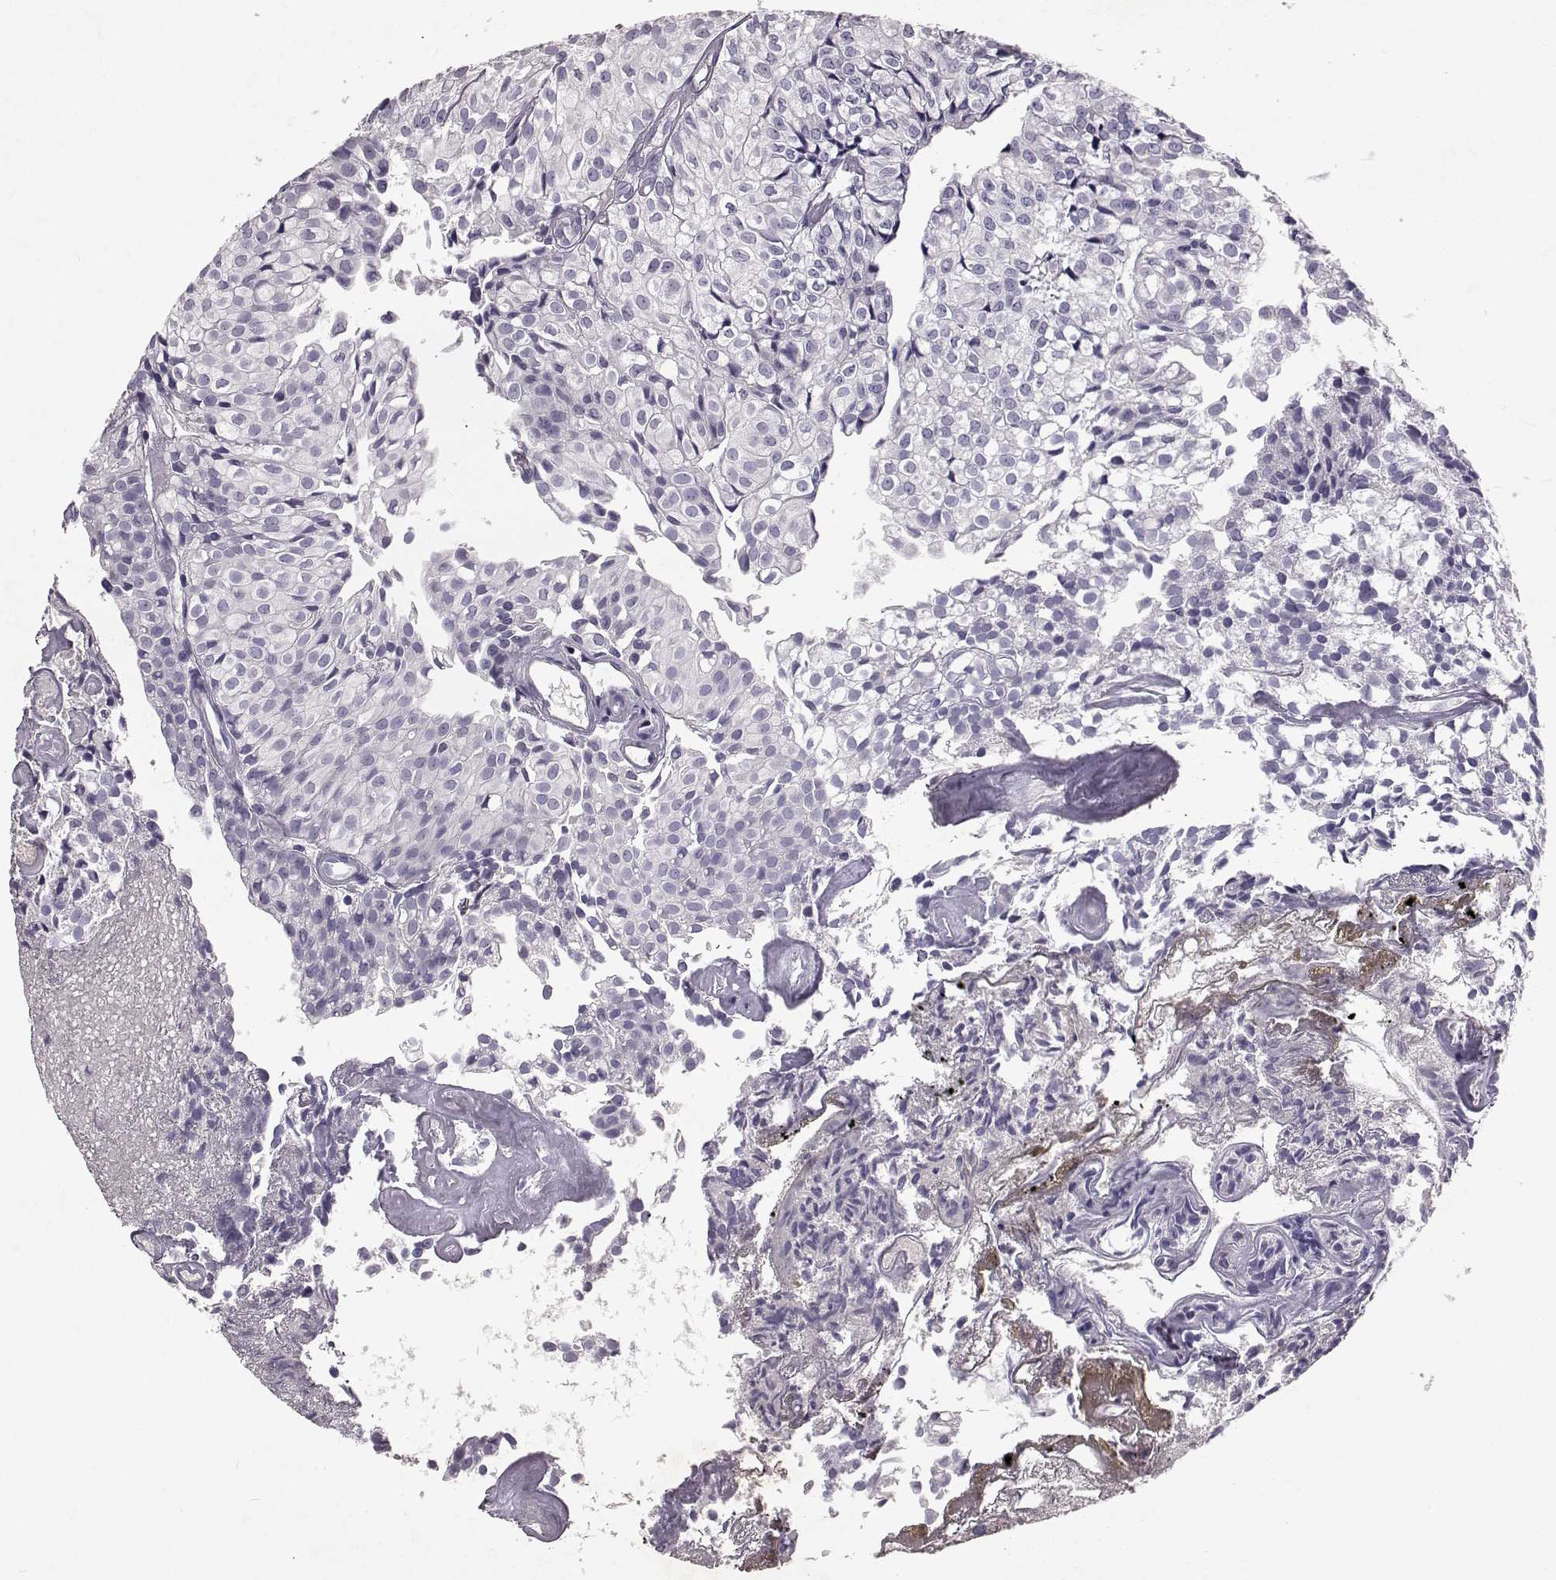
{"staining": {"intensity": "negative", "quantity": "none", "location": "none"}, "tissue": "urothelial cancer", "cell_type": "Tumor cells", "image_type": "cancer", "snomed": [{"axis": "morphology", "description": "Urothelial carcinoma, Low grade"}, {"axis": "topography", "description": "Urinary bladder"}], "caption": "Tumor cells are negative for protein expression in human urothelial cancer.", "gene": "SPAG17", "patient": {"sex": "male", "age": 89}}